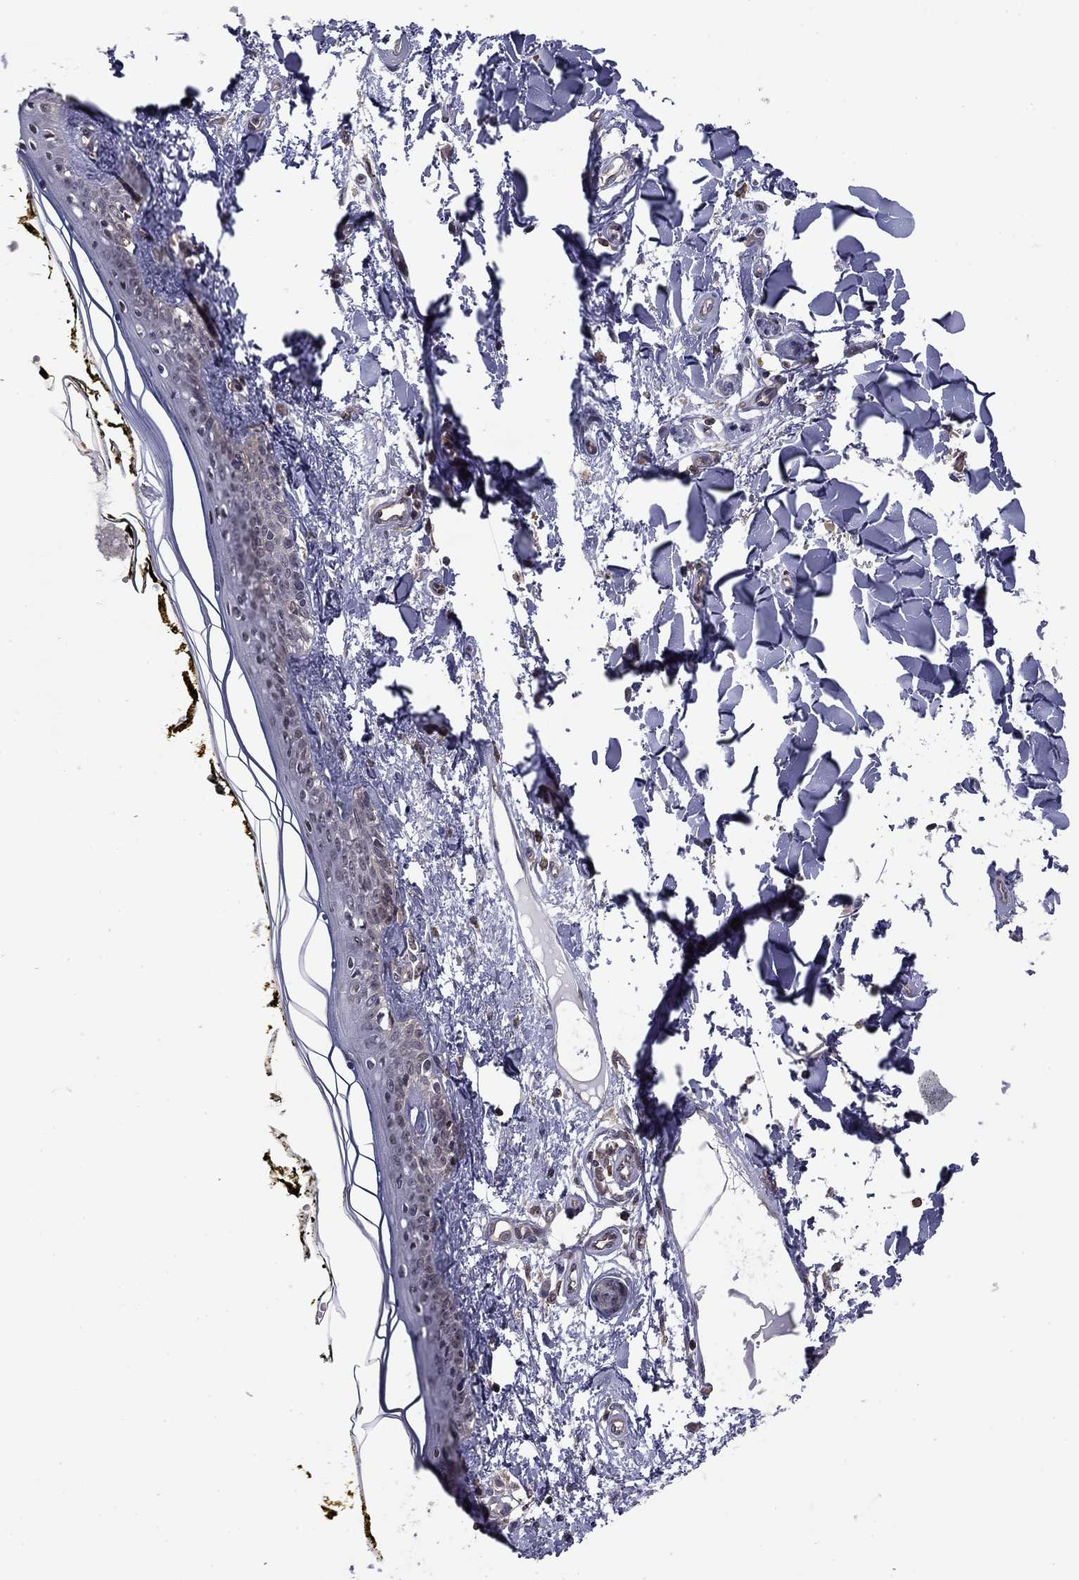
{"staining": {"intensity": "negative", "quantity": "none", "location": "none"}, "tissue": "skin", "cell_type": "Fibroblasts", "image_type": "normal", "snomed": [{"axis": "morphology", "description": "Normal tissue, NOS"}, {"axis": "topography", "description": "Skin"}], "caption": "Skin stained for a protein using immunohistochemistry (IHC) demonstrates no staining fibroblasts.", "gene": "PLCB2", "patient": {"sex": "male", "age": 76}}